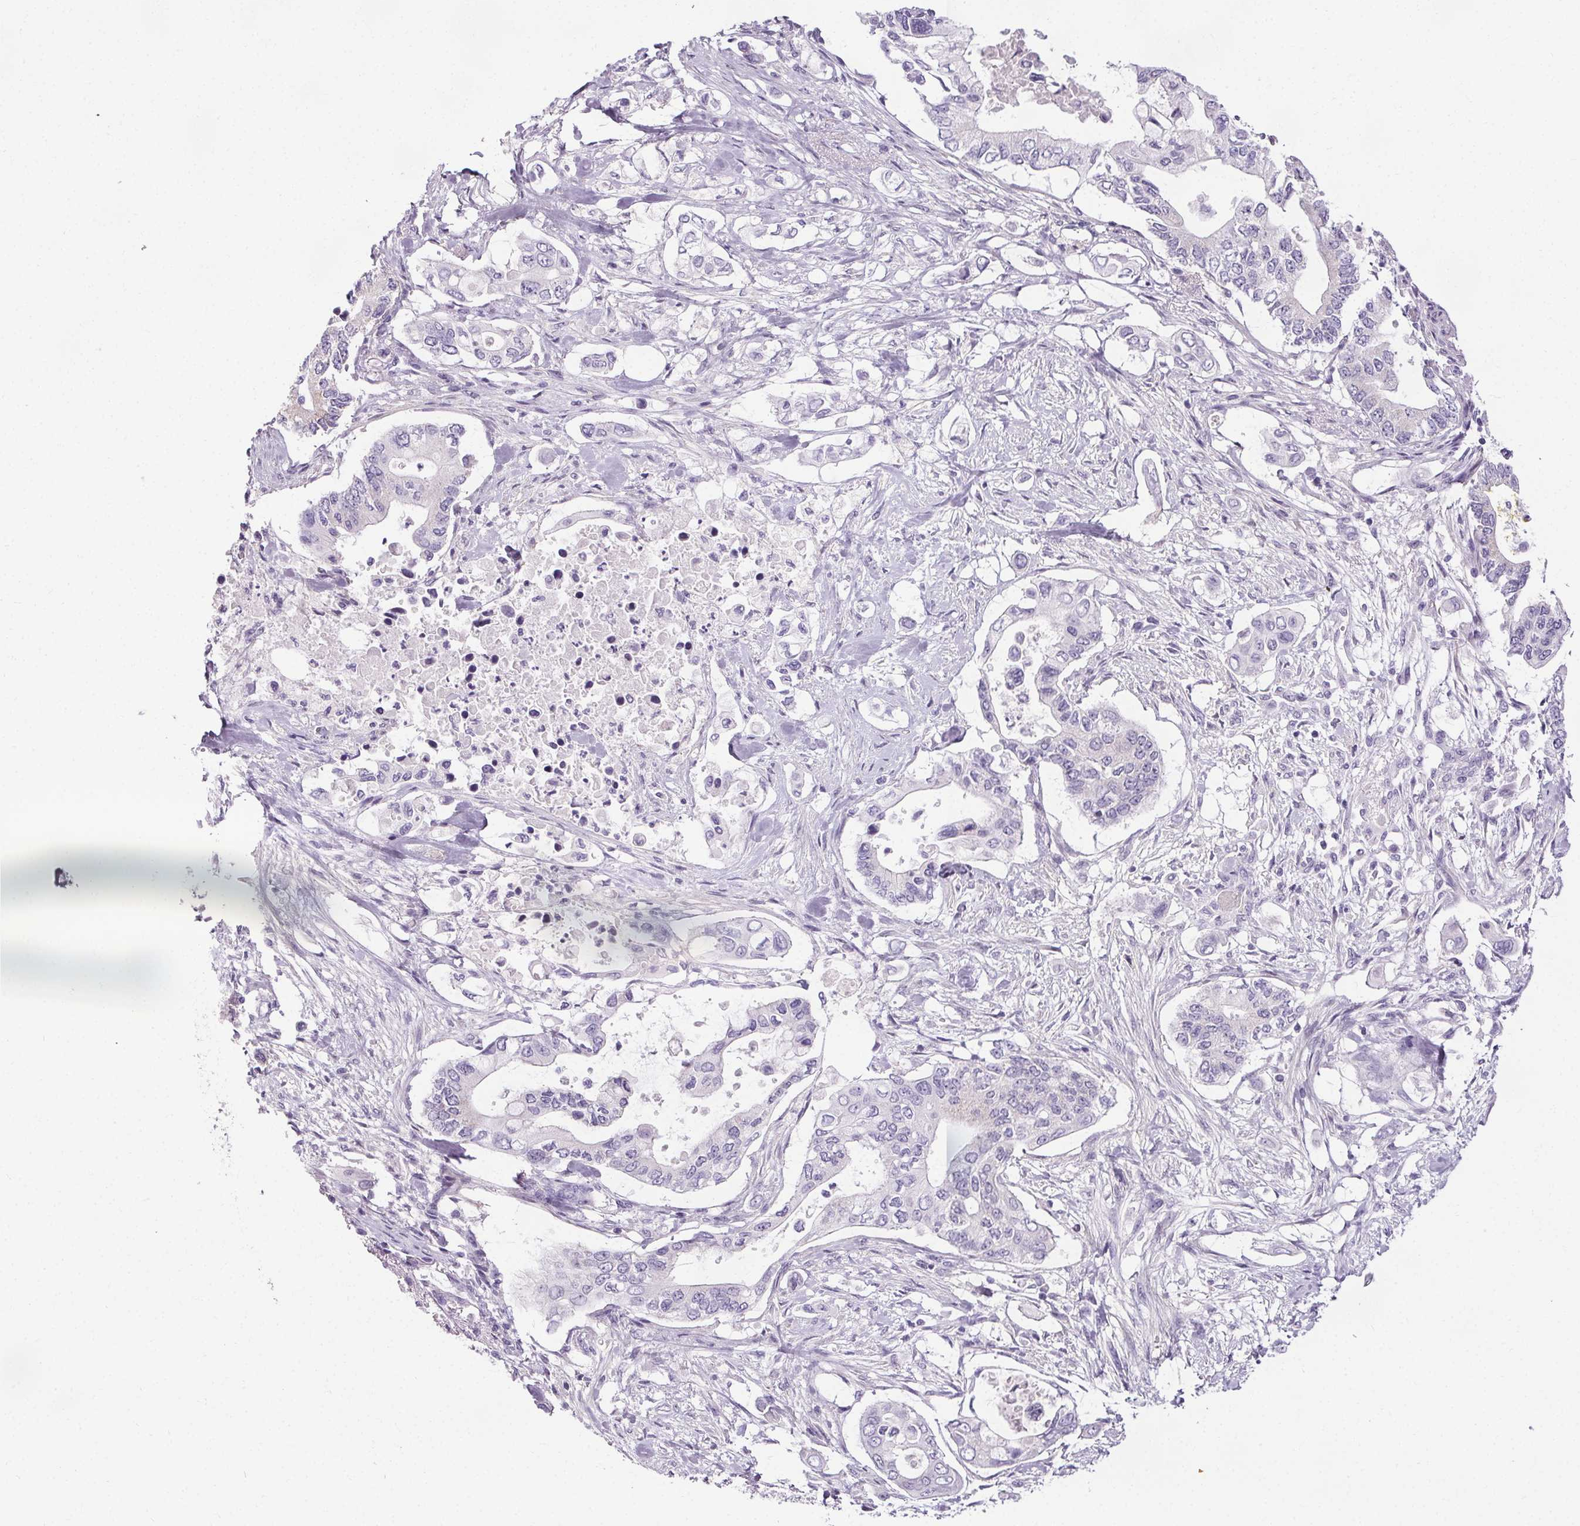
{"staining": {"intensity": "negative", "quantity": "none", "location": "none"}, "tissue": "pancreatic cancer", "cell_type": "Tumor cells", "image_type": "cancer", "snomed": [{"axis": "morphology", "description": "Adenocarcinoma, NOS"}, {"axis": "topography", "description": "Pancreas"}], "caption": "Immunohistochemical staining of human pancreatic cancer (adenocarcinoma) demonstrates no significant staining in tumor cells.", "gene": "ELAVL2", "patient": {"sex": "female", "age": 63}}